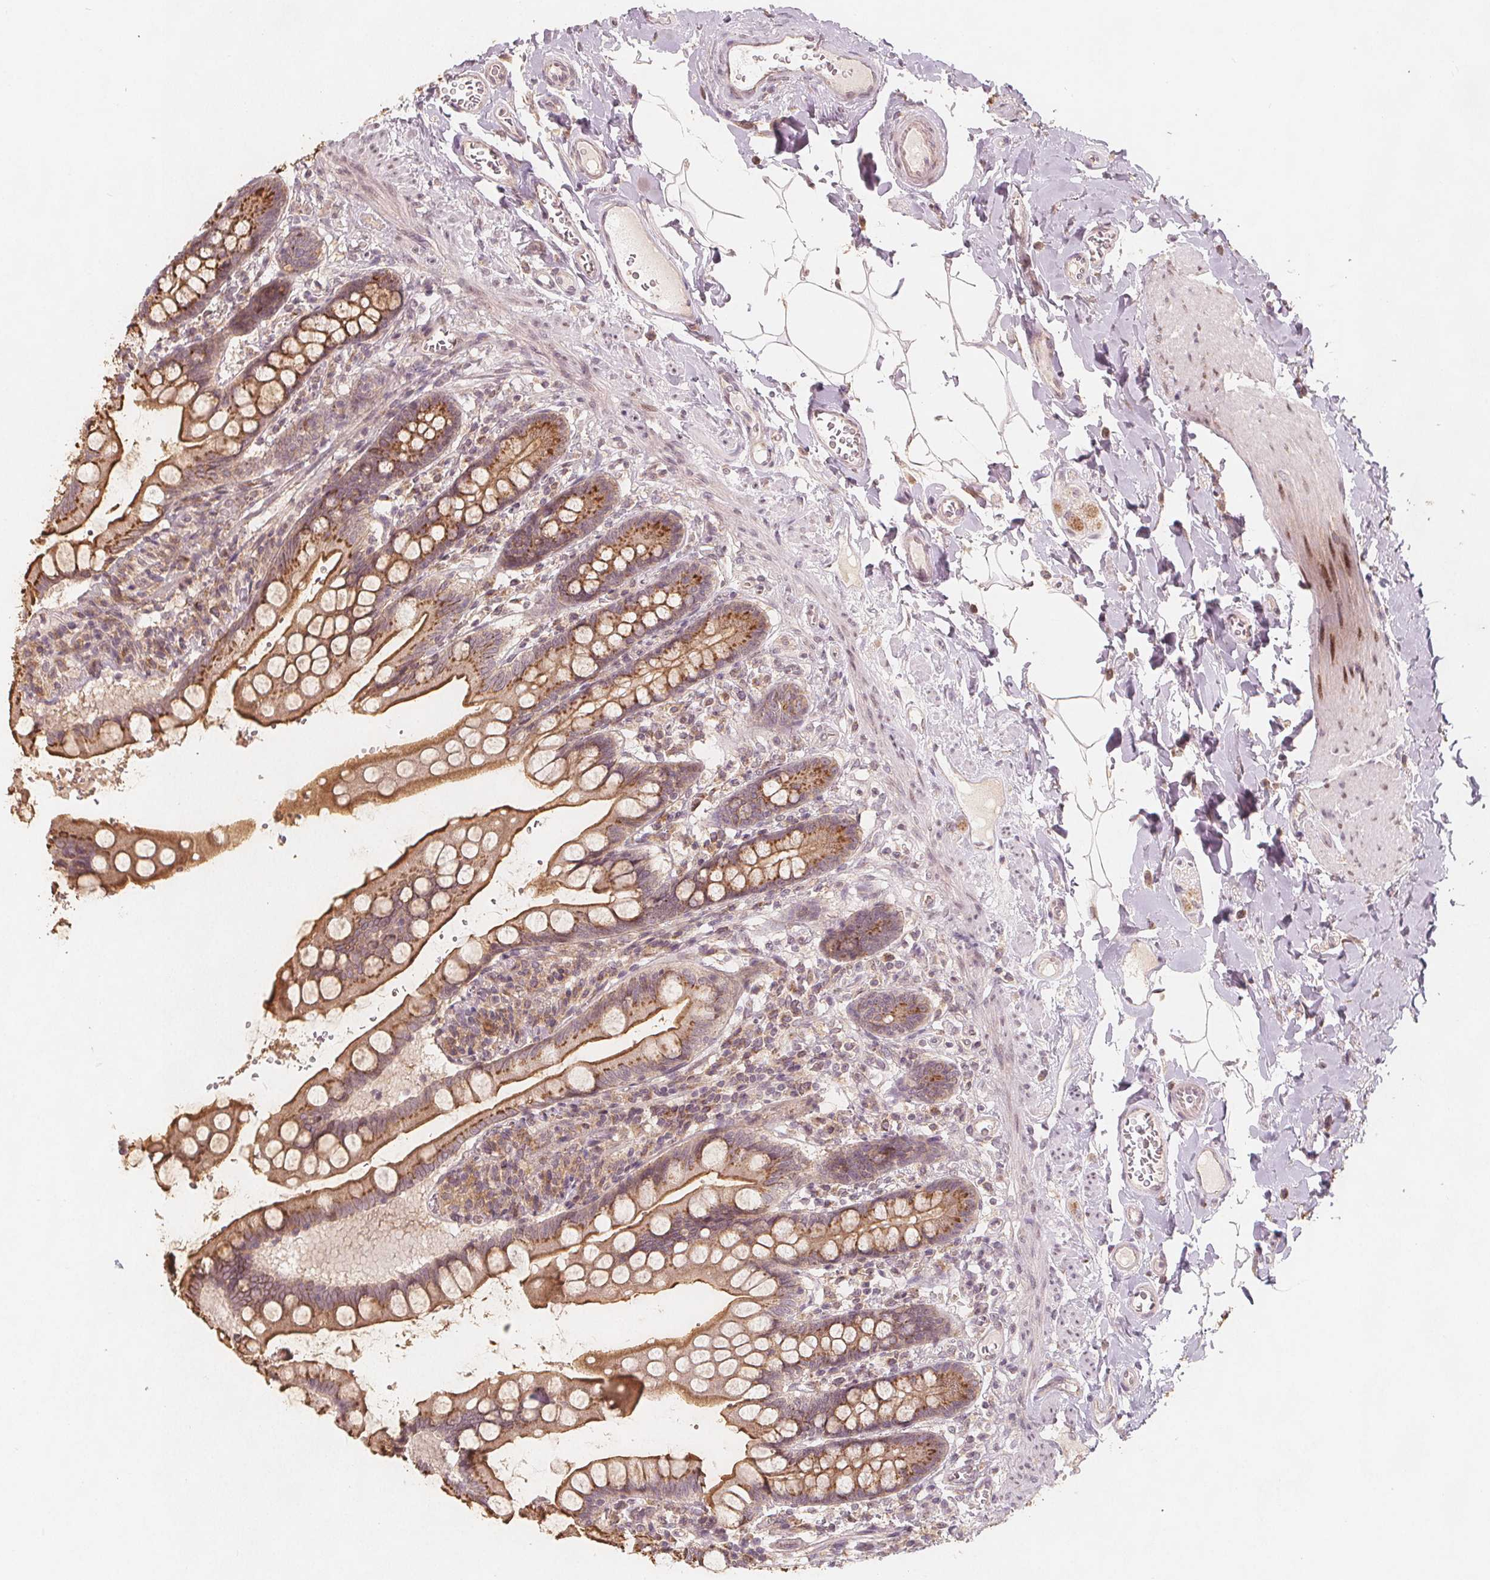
{"staining": {"intensity": "moderate", "quantity": ">75%", "location": "cytoplasmic/membranous"}, "tissue": "small intestine", "cell_type": "Glandular cells", "image_type": "normal", "snomed": [{"axis": "morphology", "description": "Normal tissue, NOS"}, {"axis": "topography", "description": "Small intestine"}], "caption": "Benign small intestine displays moderate cytoplasmic/membranous expression in approximately >75% of glandular cells The staining was performed using DAB (3,3'-diaminobenzidine) to visualize the protein expression in brown, while the nuclei were stained in blue with hematoxylin (Magnification: 20x)..", "gene": "NCSTN", "patient": {"sex": "female", "age": 56}}